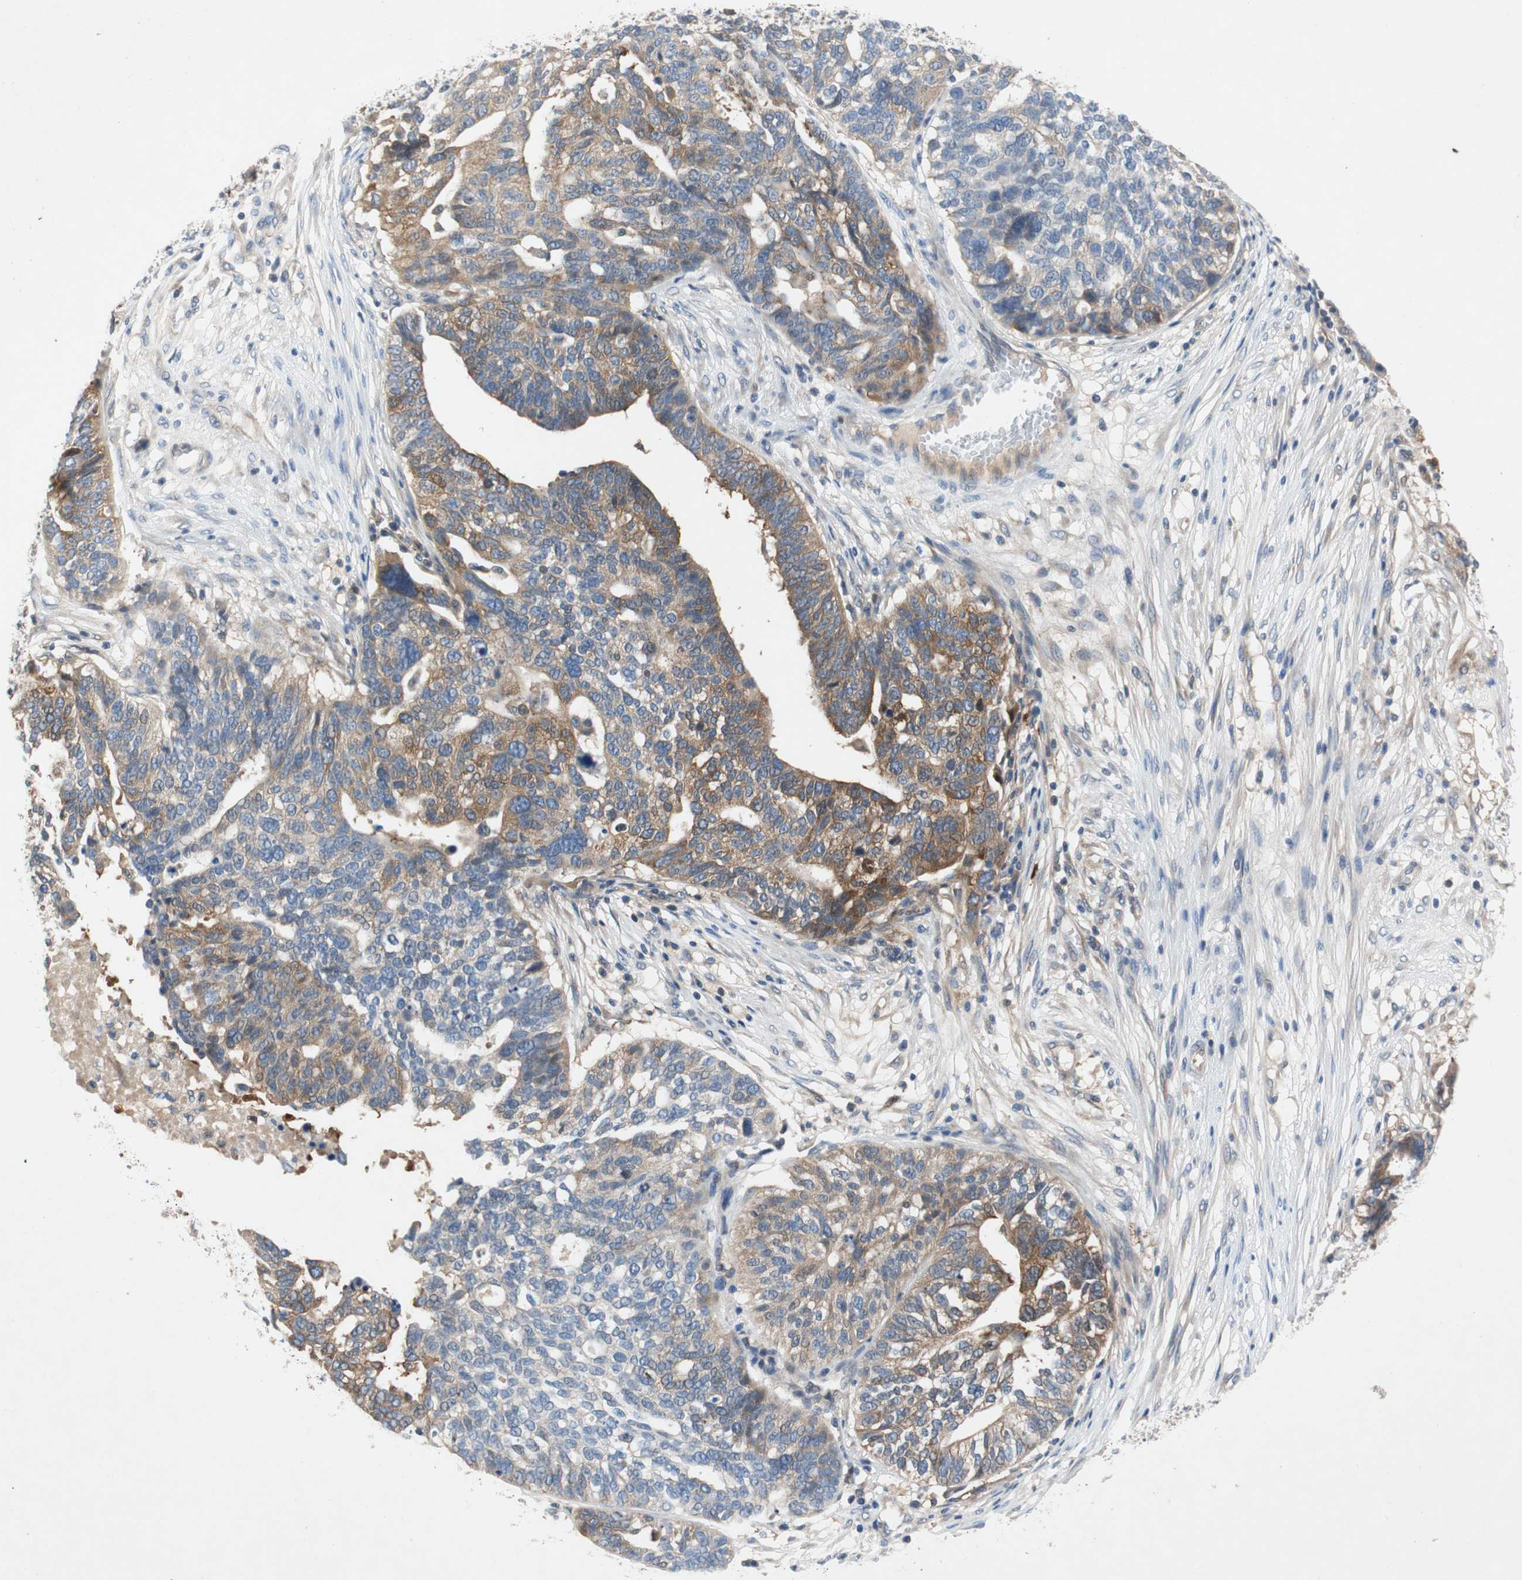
{"staining": {"intensity": "weak", "quantity": "25%-75%", "location": "cytoplasmic/membranous"}, "tissue": "ovarian cancer", "cell_type": "Tumor cells", "image_type": "cancer", "snomed": [{"axis": "morphology", "description": "Cystadenocarcinoma, serous, NOS"}, {"axis": "topography", "description": "Ovary"}], "caption": "Immunohistochemical staining of ovarian cancer reveals low levels of weak cytoplasmic/membranous protein staining in approximately 25%-75% of tumor cells.", "gene": "RELB", "patient": {"sex": "female", "age": 59}}